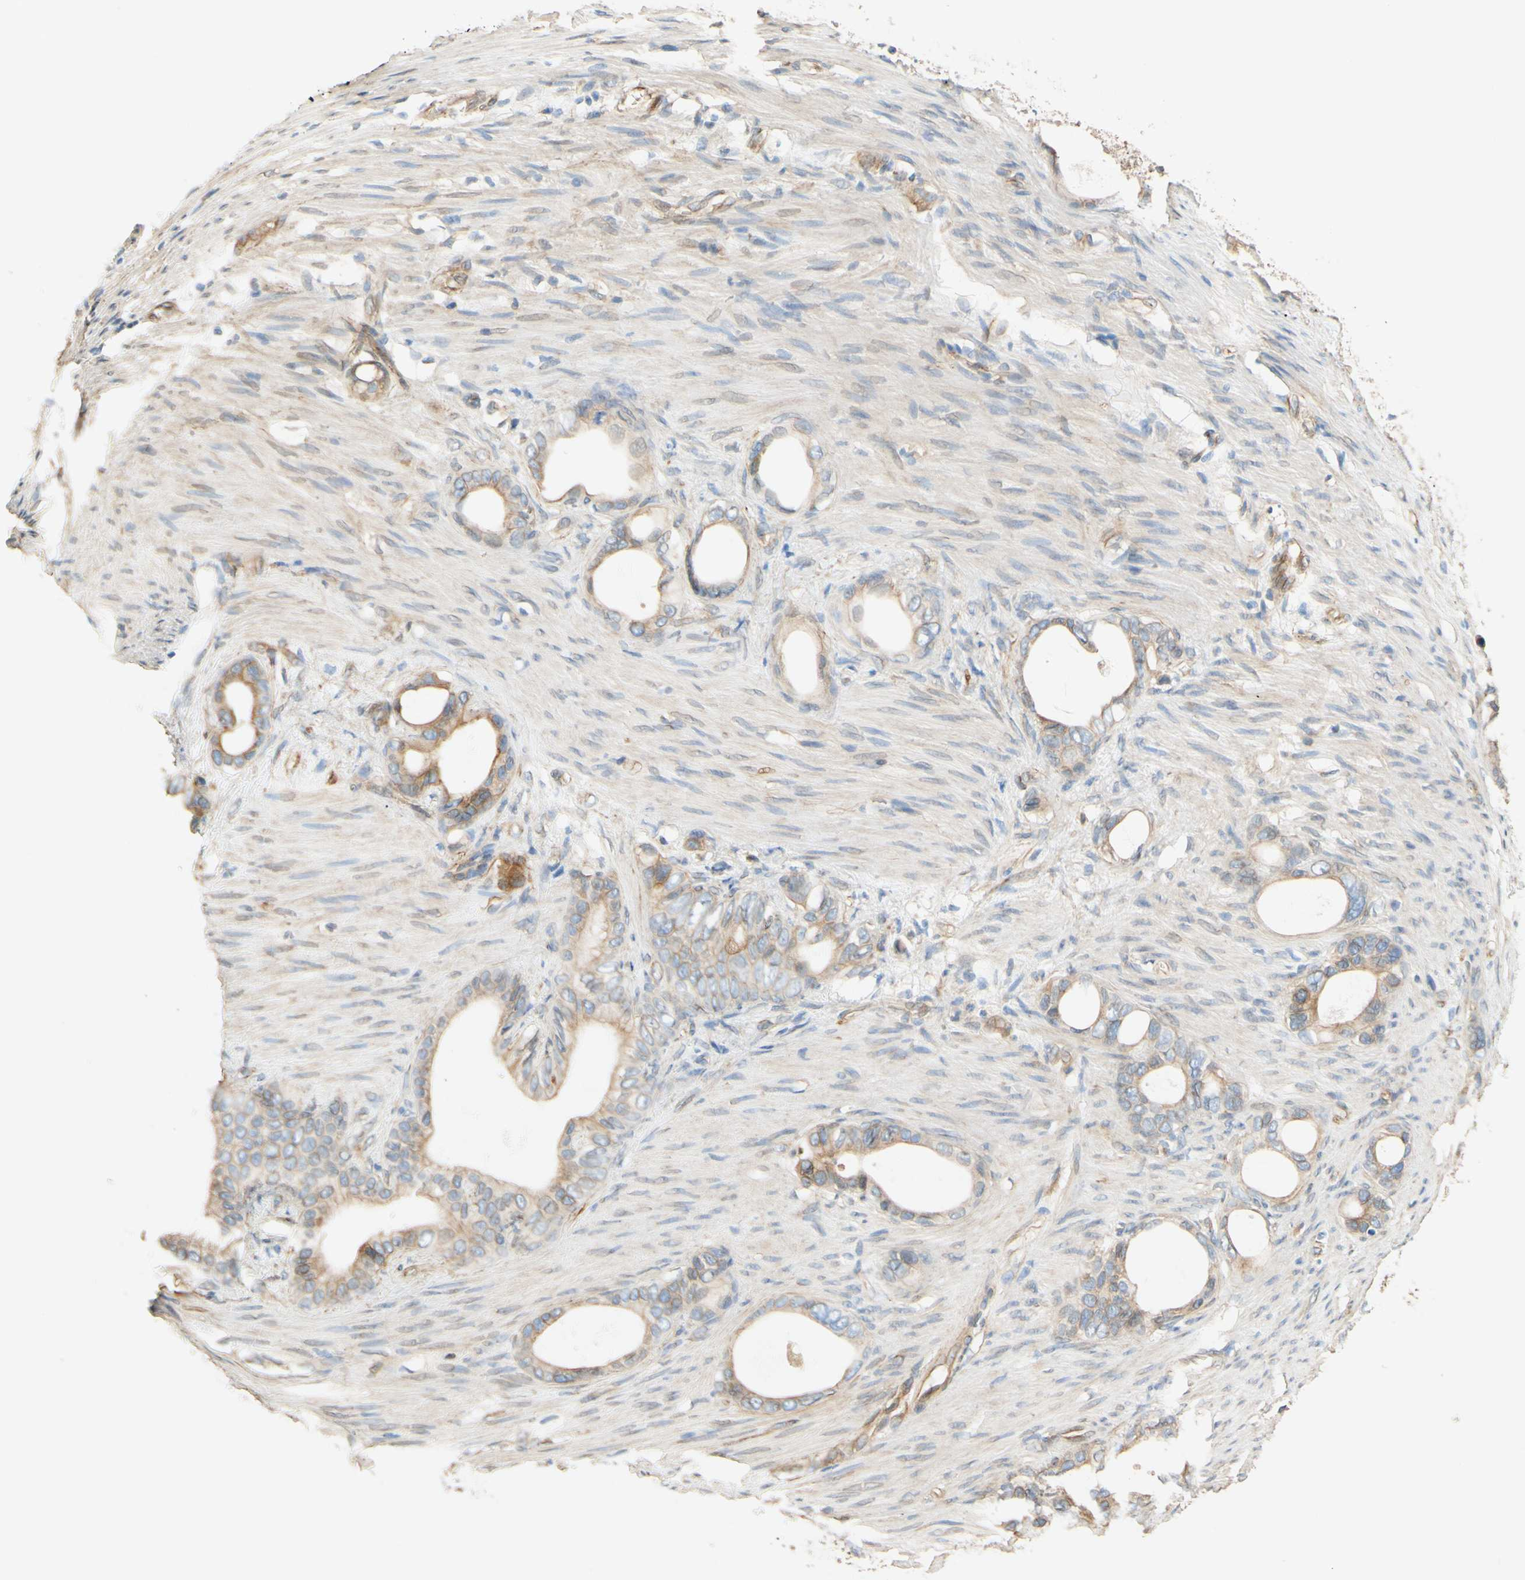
{"staining": {"intensity": "weak", "quantity": "25%-75%", "location": "cytoplasmic/membranous"}, "tissue": "stomach cancer", "cell_type": "Tumor cells", "image_type": "cancer", "snomed": [{"axis": "morphology", "description": "Adenocarcinoma, NOS"}, {"axis": "topography", "description": "Stomach"}], "caption": "Immunohistochemistry (IHC) photomicrograph of stomach cancer stained for a protein (brown), which shows low levels of weak cytoplasmic/membranous staining in approximately 25%-75% of tumor cells.", "gene": "ENDOD1", "patient": {"sex": "female", "age": 75}}